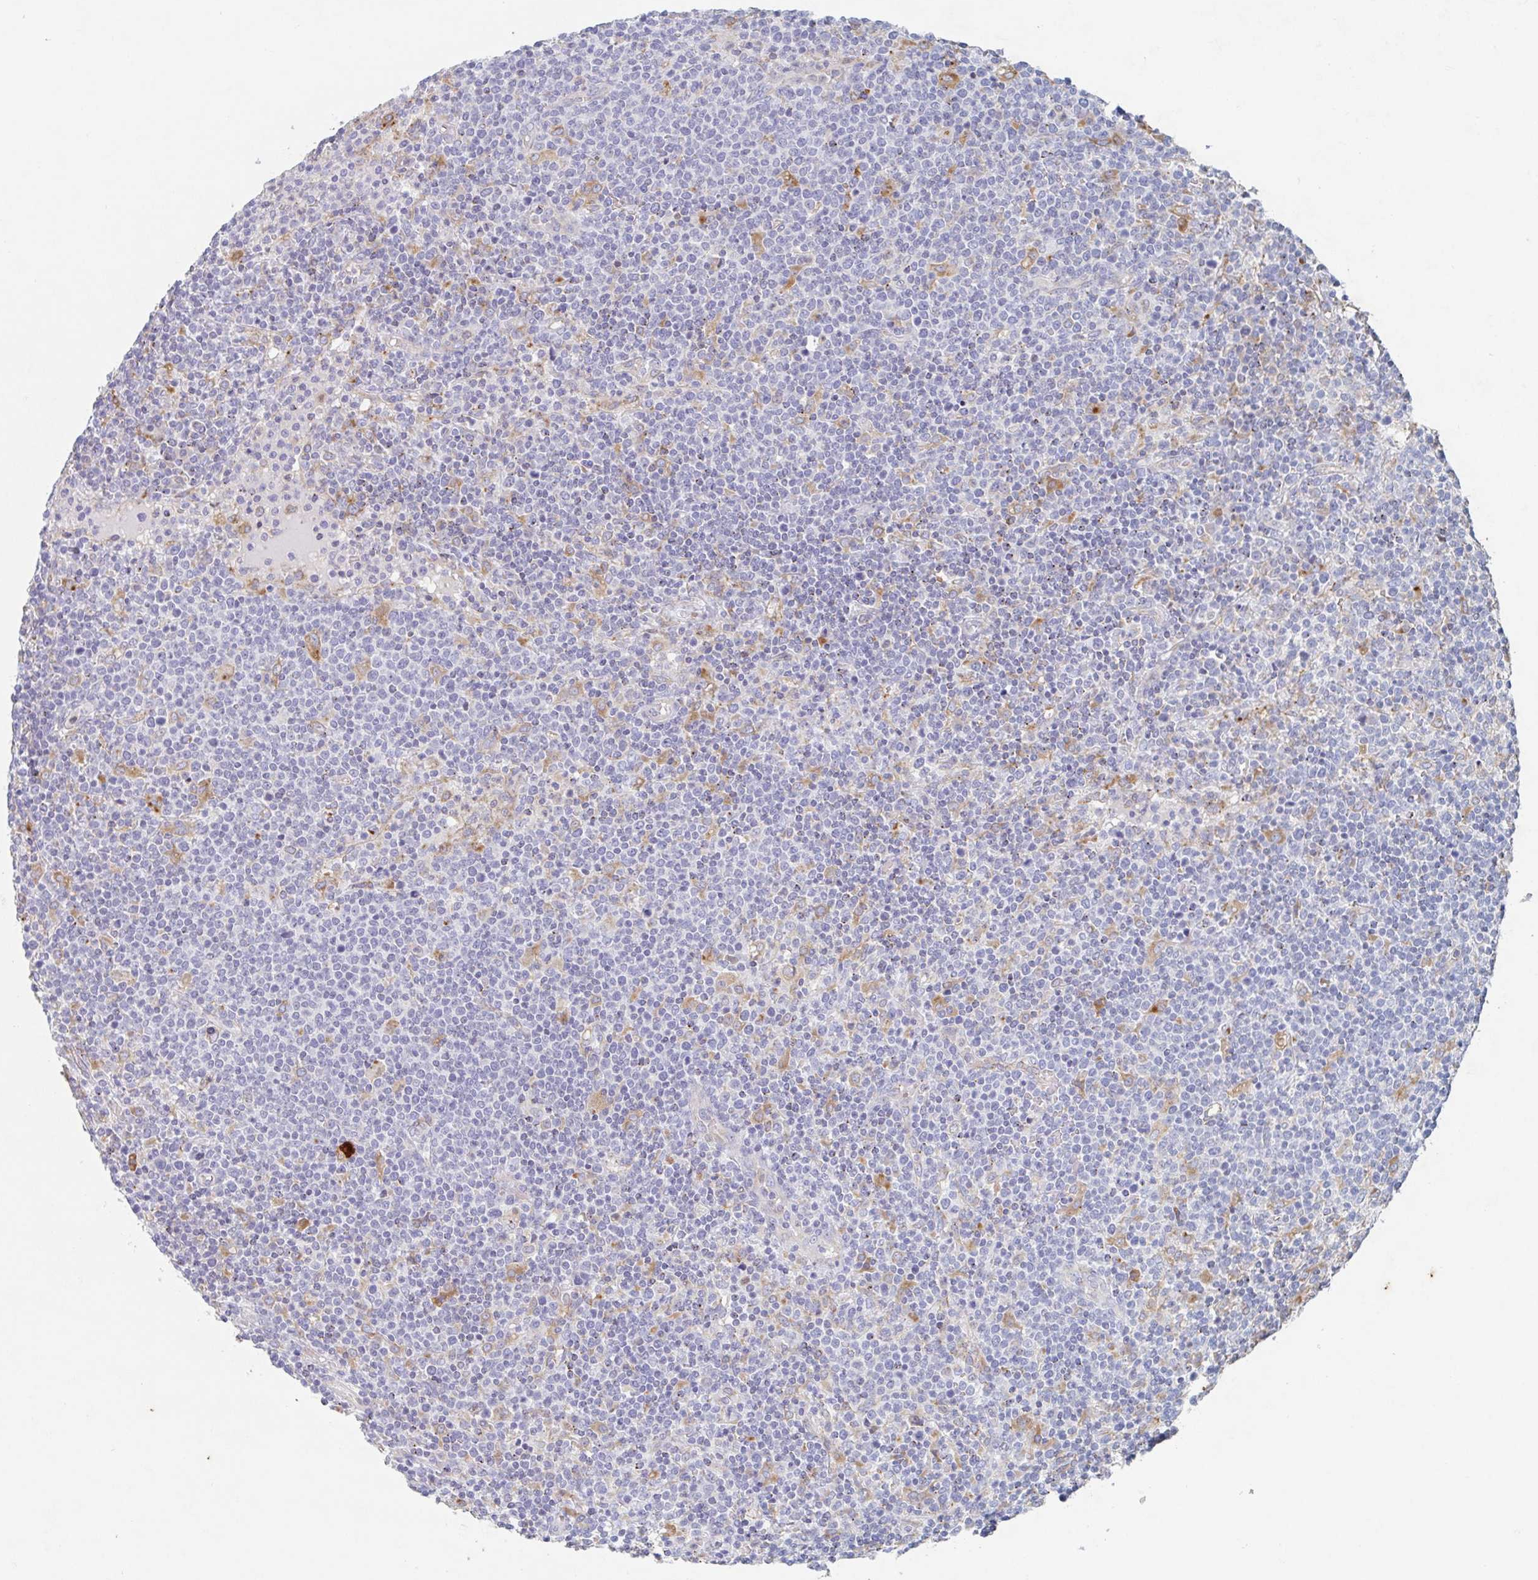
{"staining": {"intensity": "negative", "quantity": "none", "location": "none"}, "tissue": "lymphoma", "cell_type": "Tumor cells", "image_type": "cancer", "snomed": [{"axis": "morphology", "description": "Malignant lymphoma, non-Hodgkin's type, High grade"}, {"axis": "topography", "description": "Lymph node"}], "caption": "The image displays no significant staining in tumor cells of malignant lymphoma, non-Hodgkin's type (high-grade).", "gene": "MANBA", "patient": {"sex": "male", "age": 61}}